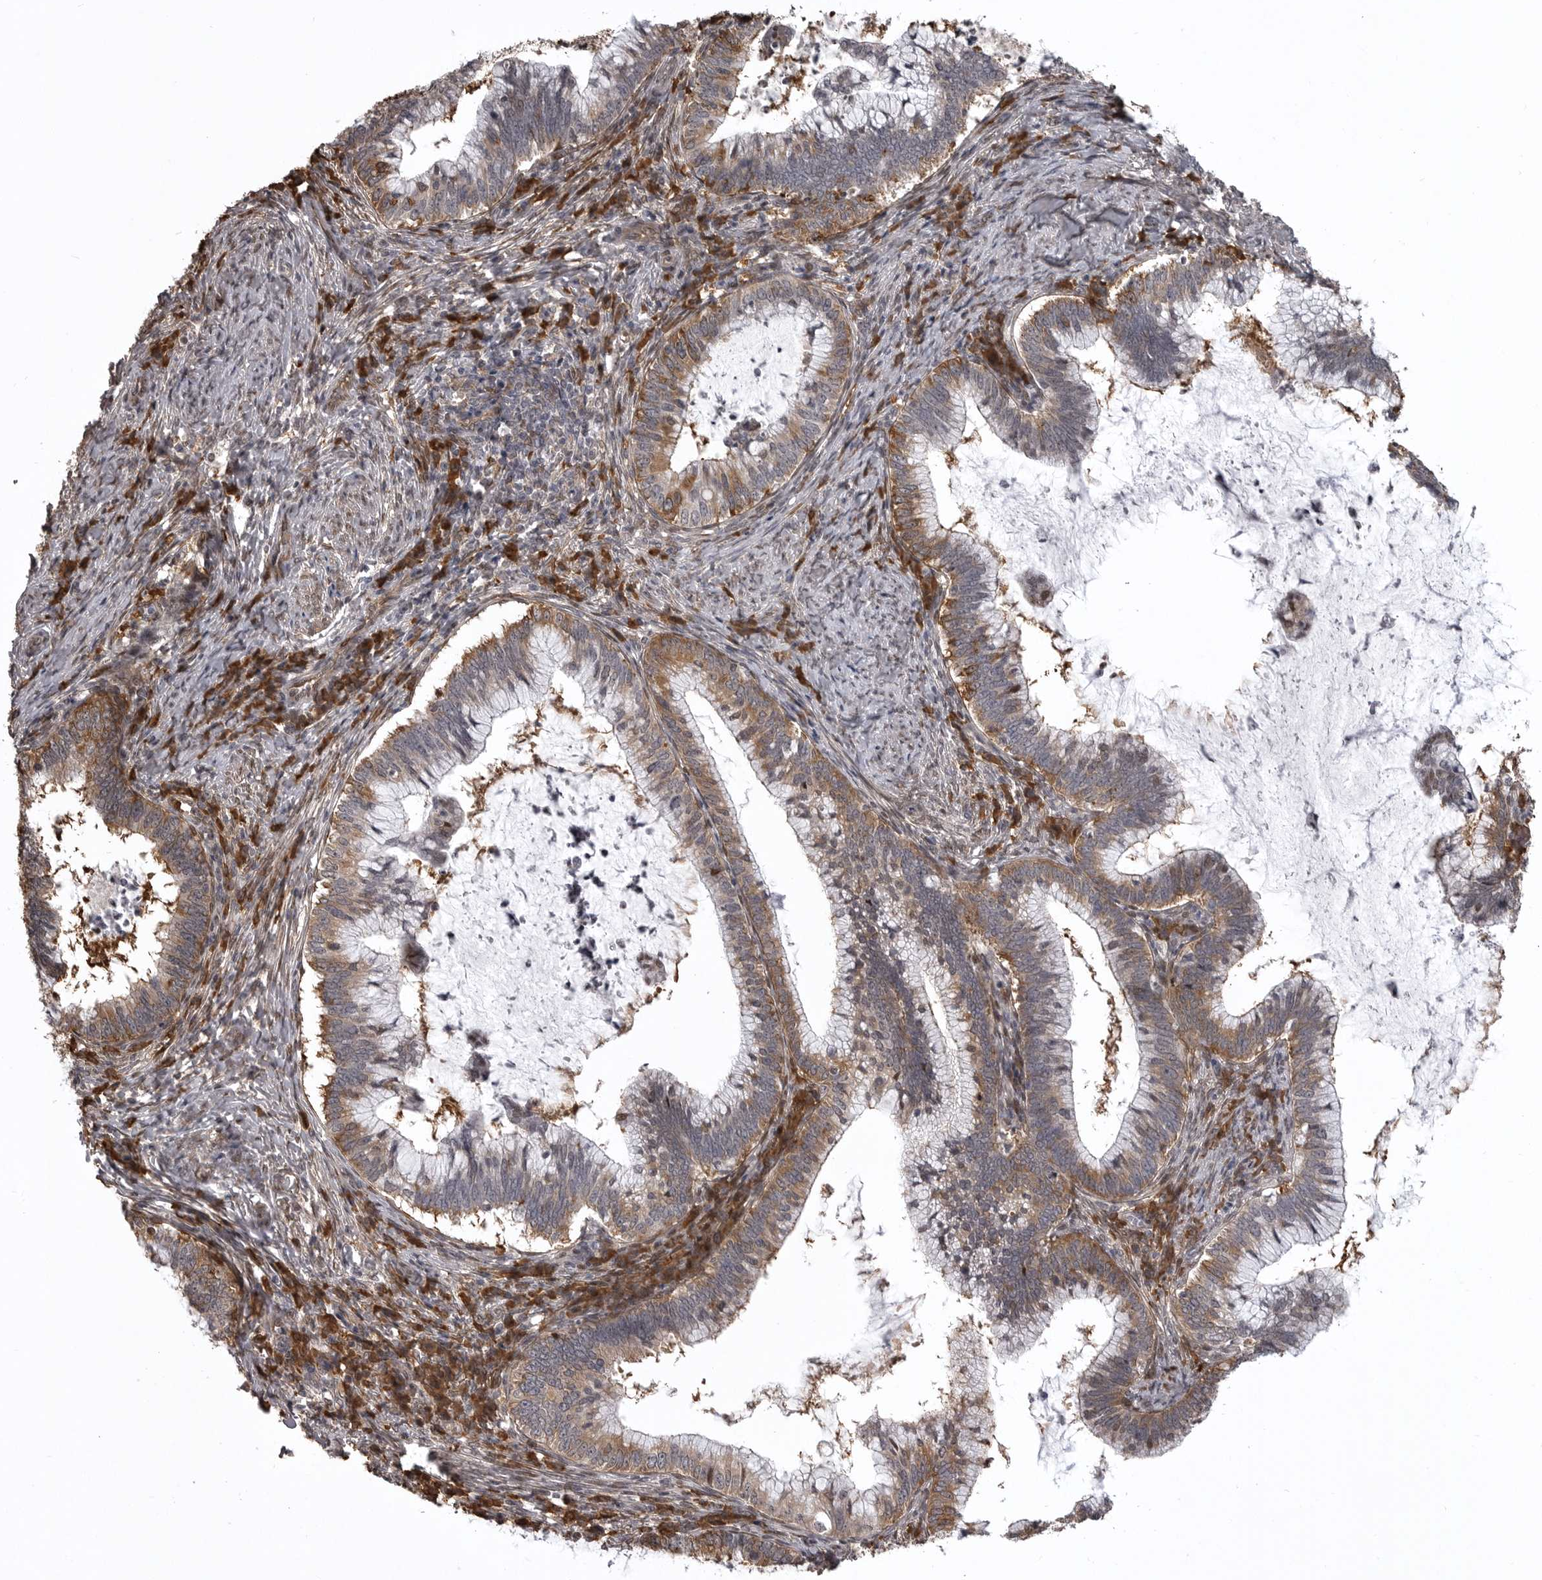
{"staining": {"intensity": "moderate", "quantity": ">75%", "location": "cytoplasmic/membranous"}, "tissue": "cervical cancer", "cell_type": "Tumor cells", "image_type": "cancer", "snomed": [{"axis": "morphology", "description": "Adenocarcinoma, NOS"}, {"axis": "topography", "description": "Cervix"}], "caption": "Immunohistochemistry (IHC) (DAB) staining of human cervical cancer exhibits moderate cytoplasmic/membranous protein staining in approximately >75% of tumor cells.", "gene": "SNX16", "patient": {"sex": "female", "age": 36}}